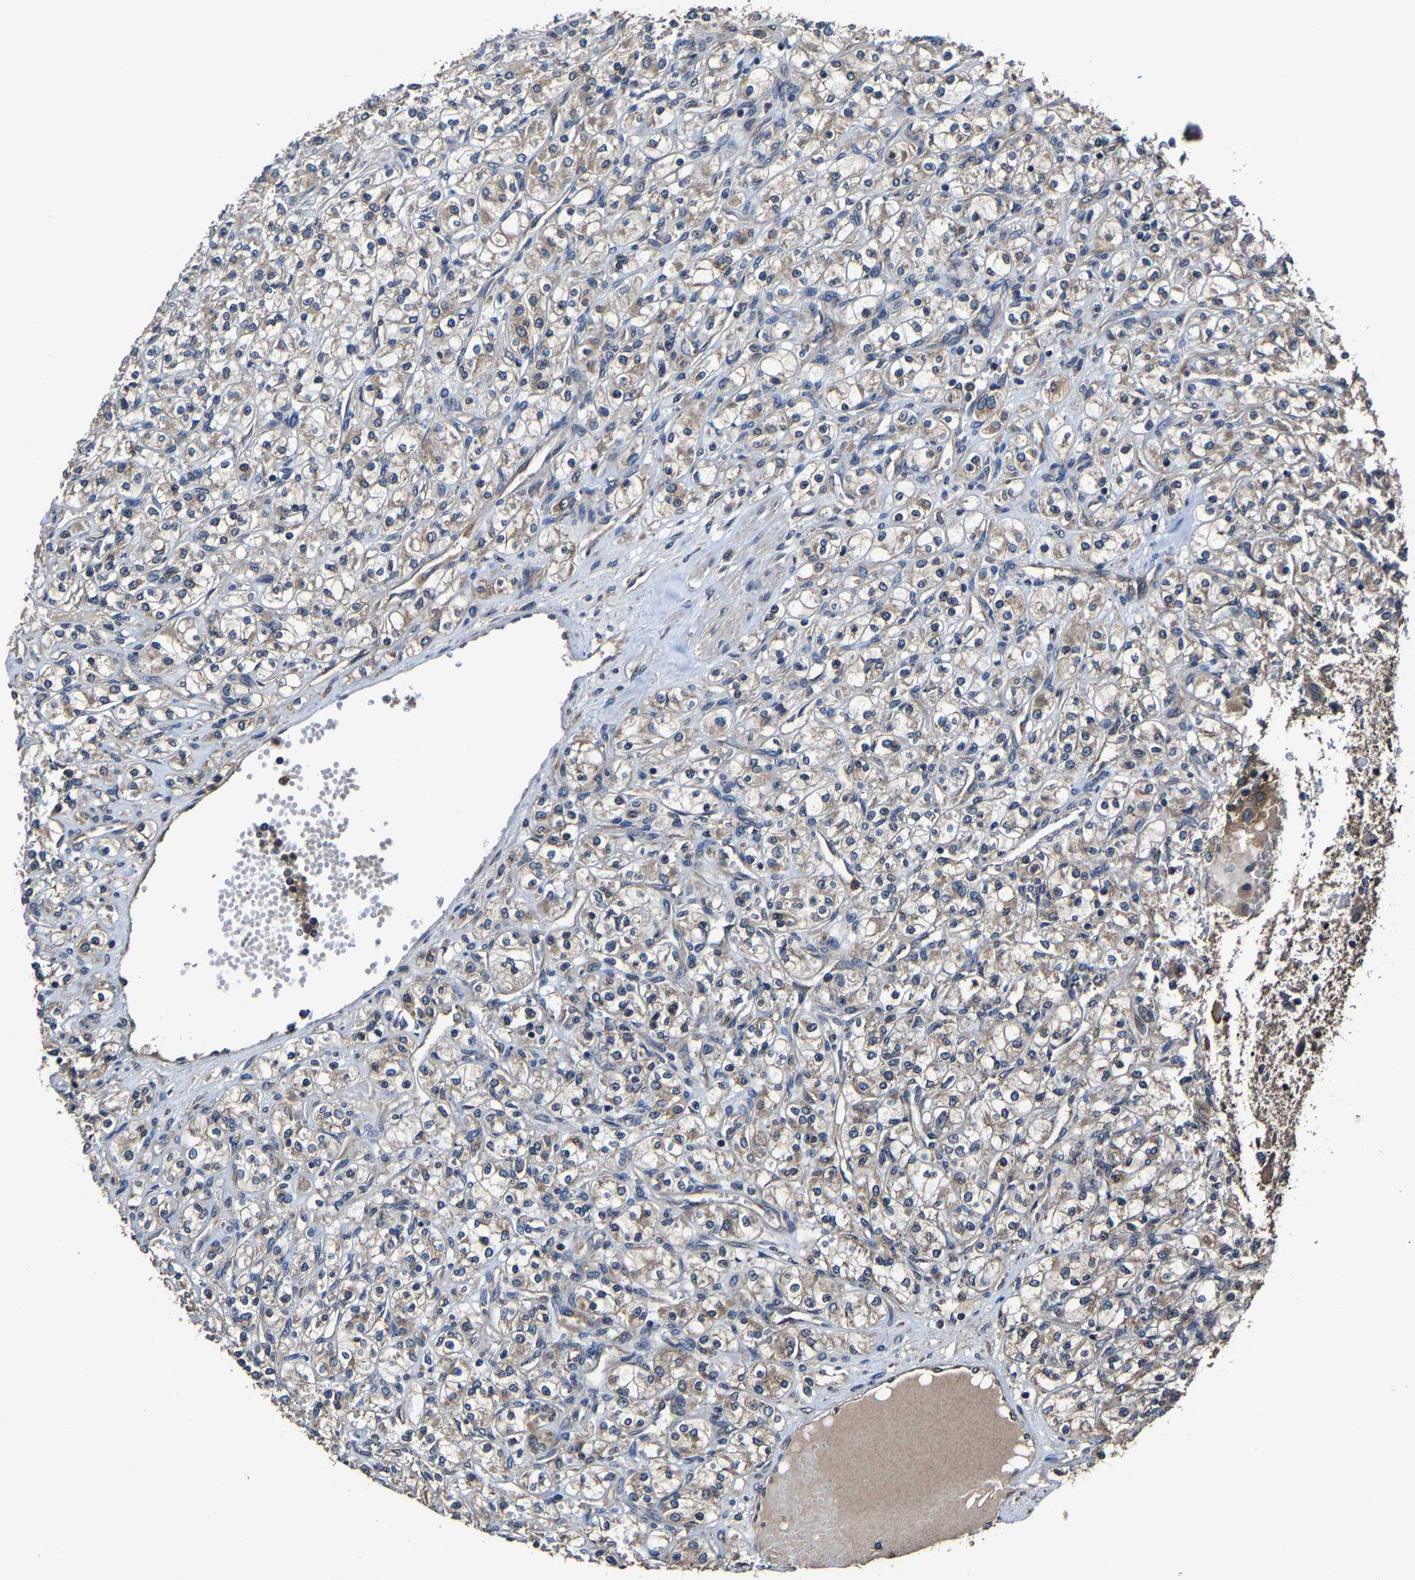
{"staining": {"intensity": "weak", "quantity": "25%-75%", "location": "cytoplasmic/membranous"}, "tissue": "renal cancer", "cell_type": "Tumor cells", "image_type": "cancer", "snomed": [{"axis": "morphology", "description": "Adenocarcinoma, NOS"}, {"axis": "topography", "description": "Kidney"}], "caption": "Immunohistochemistry (IHC) photomicrograph of neoplastic tissue: human renal adenocarcinoma stained using immunohistochemistry (IHC) displays low levels of weak protein expression localized specifically in the cytoplasmic/membranous of tumor cells, appearing as a cytoplasmic/membranous brown color.", "gene": "EBAG9", "patient": {"sex": "male", "age": 77}}